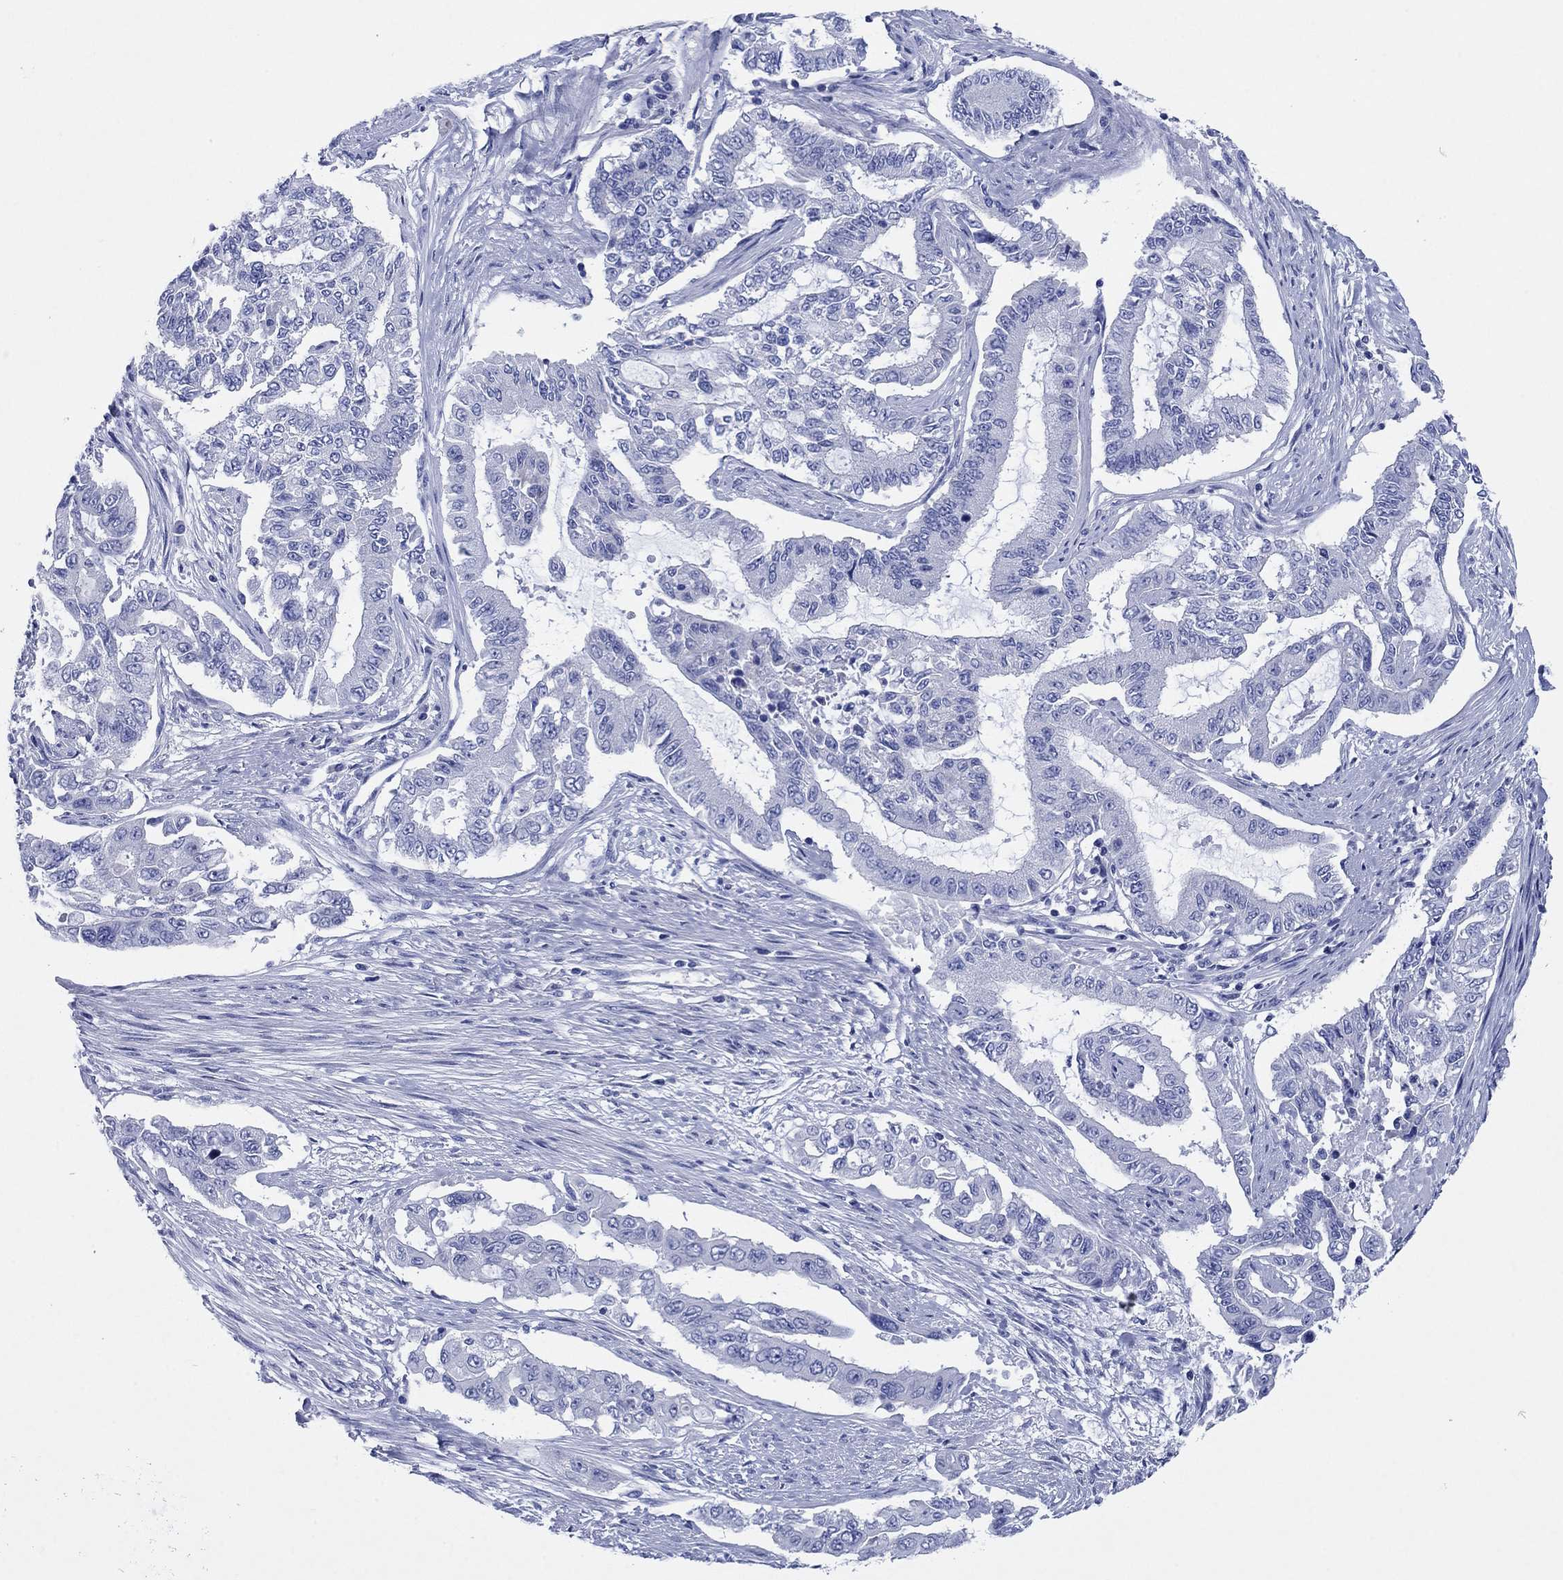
{"staining": {"intensity": "negative", "quantity": "none", "location": "none"}, "tissue": "endometrial cancer", "cell_type": "Tumor cells", "image_type": "cancer", "snomed": [{"axis": "morphology", "description": "Adenocarcinoma, NOS"}, {"axis": "topography", "description": "Uterus"}], "caption": "The immunohistochemistry (IHC) photomicrograph has no significant expression in tumor cells of endometrial cancer (adenocarcinoma) tissue.", "gene": "HCRT", "patient": {"sex": "female", "age": 59}}